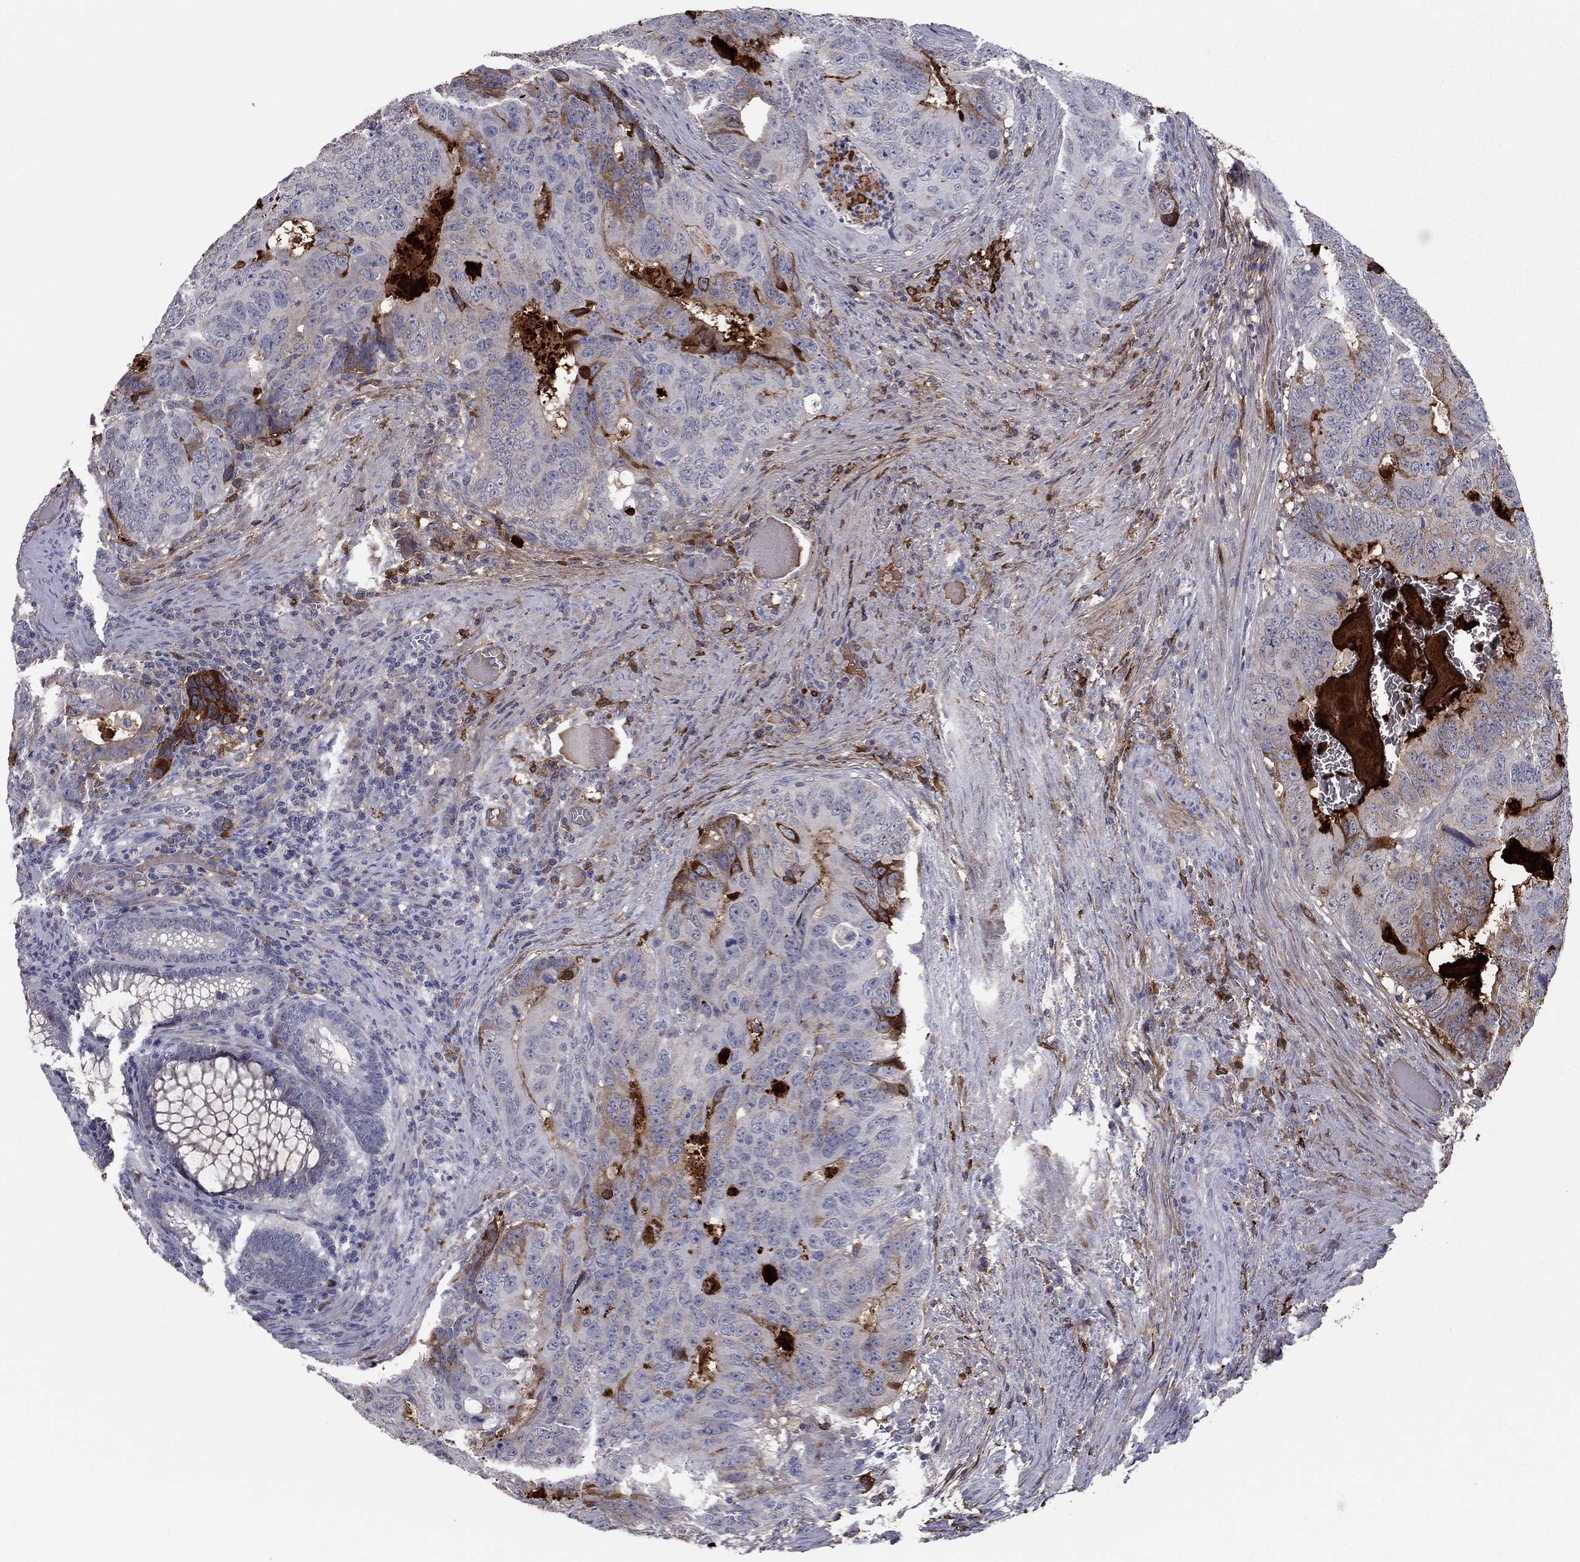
{"staining": {"intensity": "strong", "quantity": "<25%", "location": "cytoplasmic/membranous"}, "tissue": "colorectal cancer", "cell_type": "Tumor cells", "image_type": "cancer", "snomed": [{"axis": "morphology", "description": "Adenocarcinoma, NOS"}, {"axis": "topography", "description": "Colon"}], "caption": "Protein expression analysis of colorectal cancer reveals strong cytoplasmic/membranous expression in approximately <25% of tumor cells.", "gene": "HPX", "patient": {"sex": "male", "age": 79}}